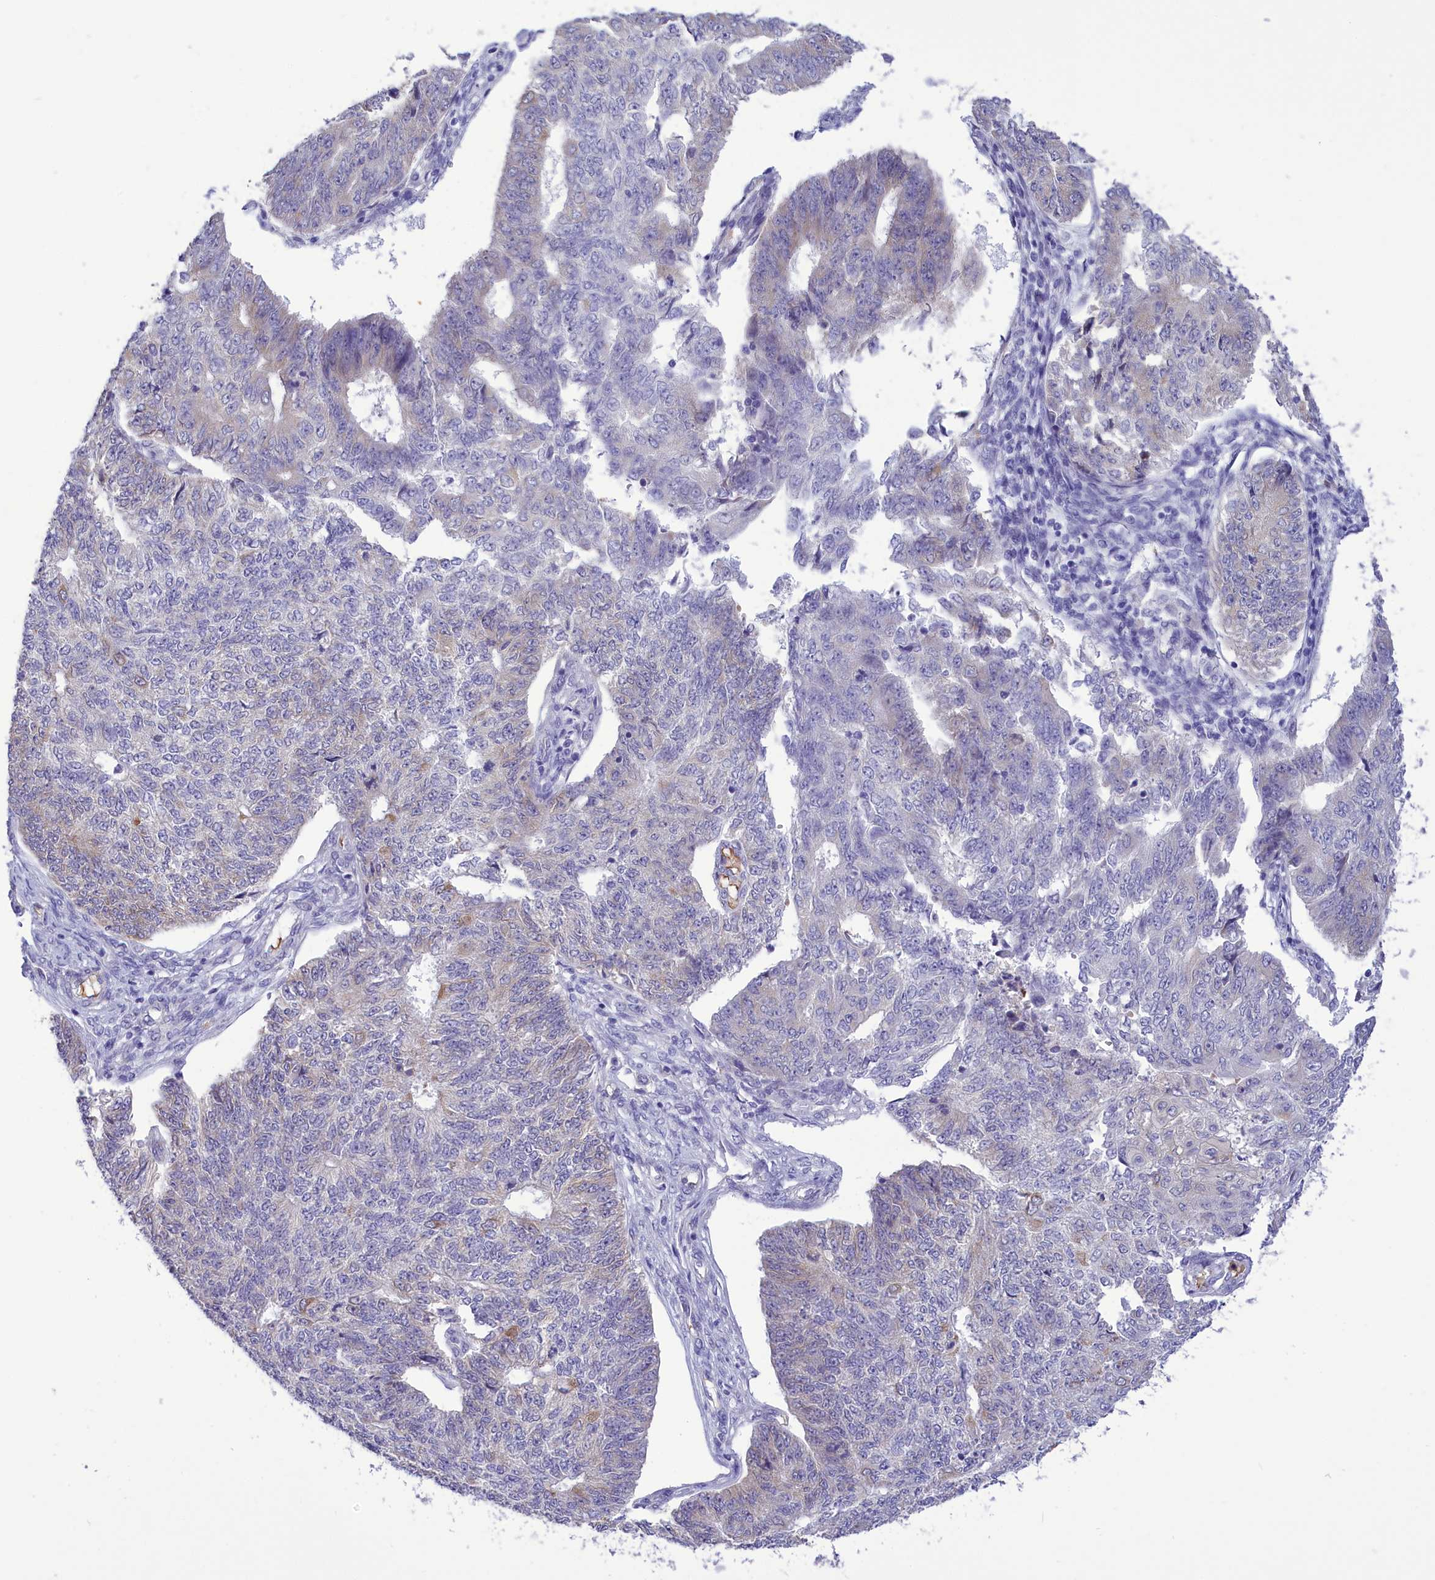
{"staining": {"intensity": "weak", "quantity": "<25%", "location": "cytoplasmic/membranous"}, "tissue": "endometrial cancer", "cell_type": "Tumor cells", "image_type": "cancer", "snomed": [{"axis": "morphology", "description": "Adenocarcinoma, NOS"}, {"axis": "topography", "description": "Endometrium"}], "caption": "This is an immunohistochemistry (IHC) image of endometrial cancer. There is no staining in tumor cells.", "gene": "DCAF16", "patient": {"sex": "female", "age": 32}}